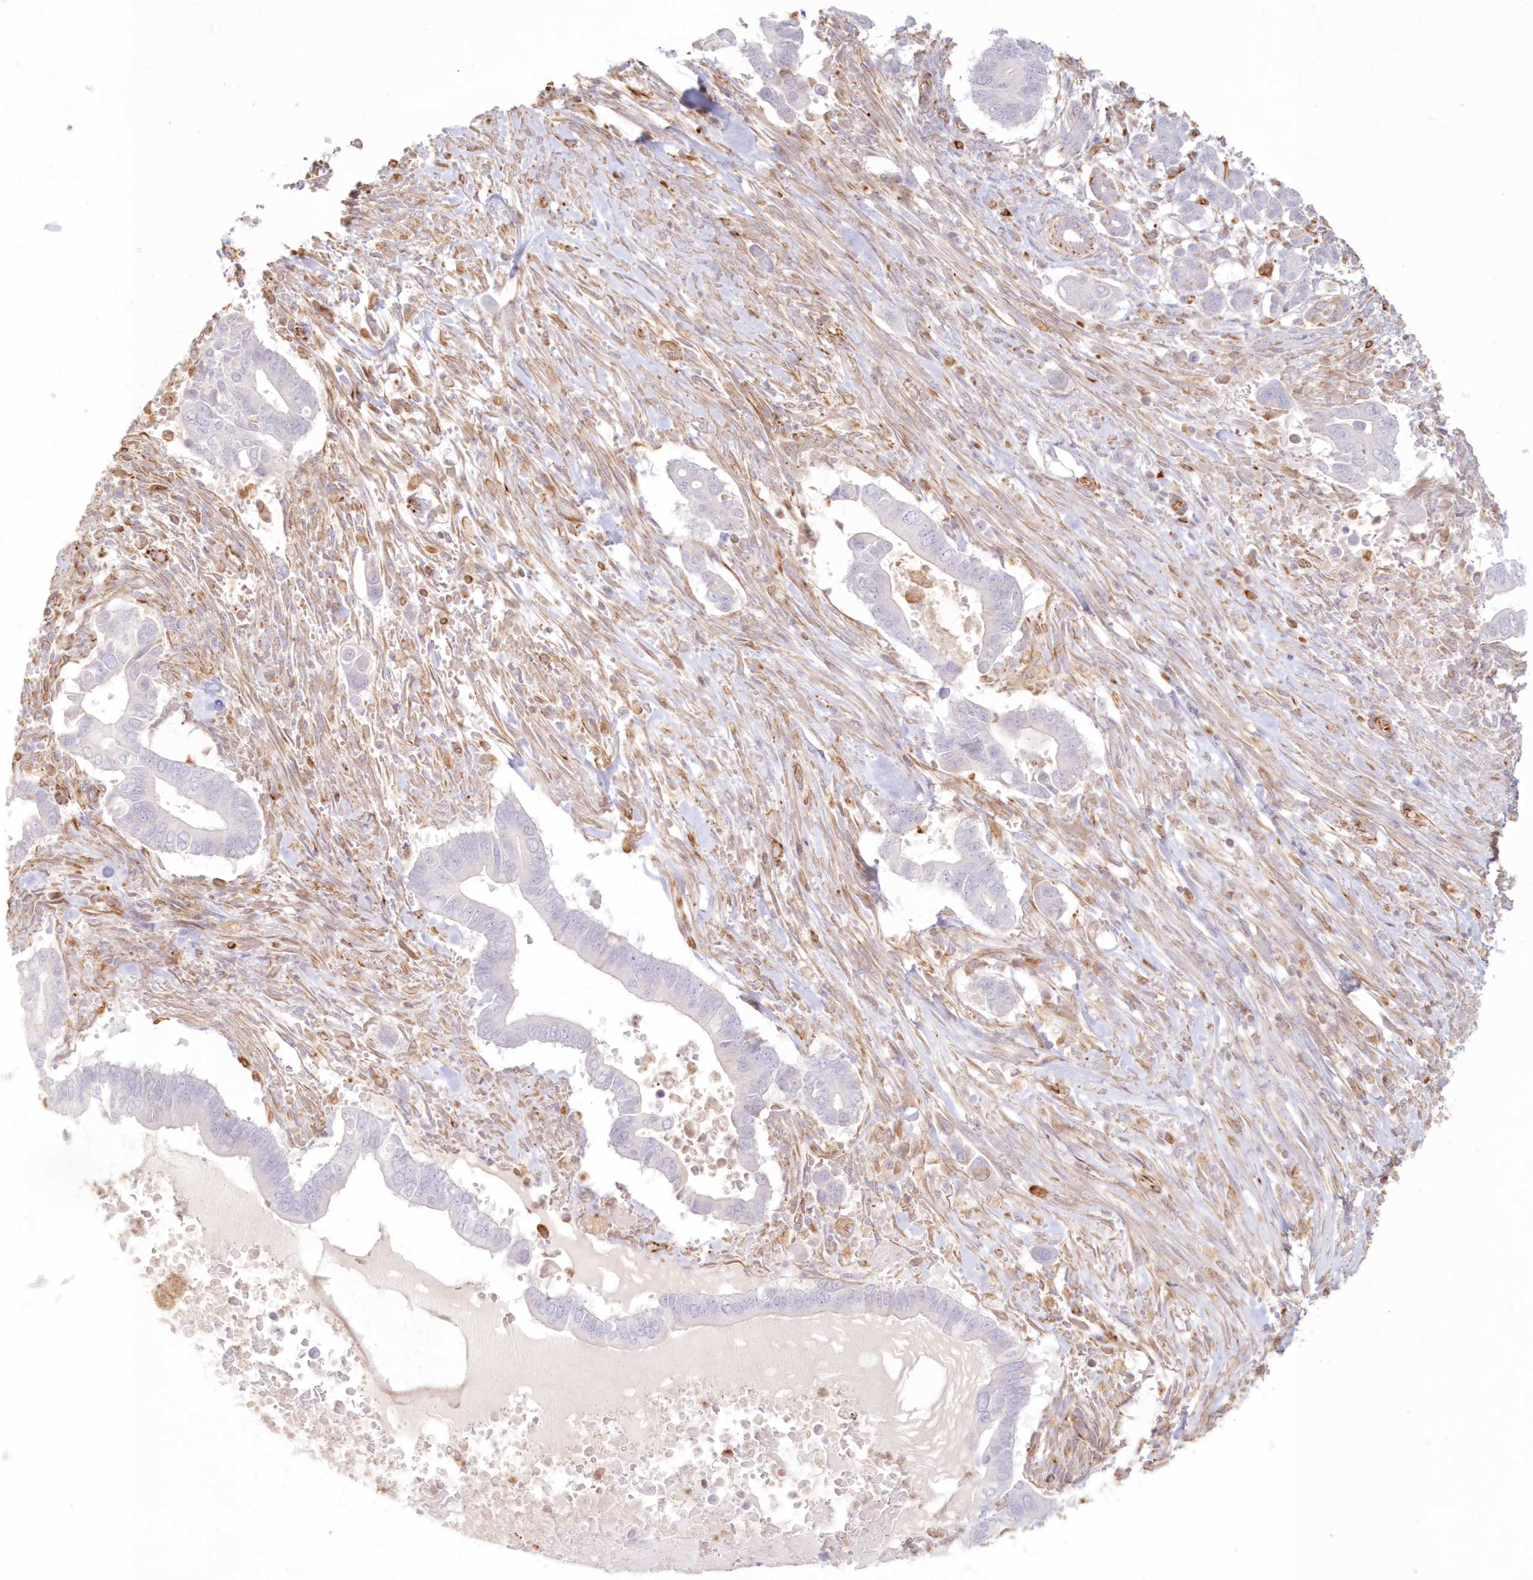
{"staining": {"intensity": "negative", "quantity": "none", "location": "none"}, "tissue": "pancreatic cancer", "cell_type": "Tumor cells", "image_type": "cancer", "snomed": [{"axis": "morphology", "description": "Adenocarcinoma, NOS"}, {"axis": "topography", "description": "Pancreas"}], "caption": "Tumor cells are negative for protein expression in human pancreatic cancer (adenocarcinoma). Nuclei are stained in blue.", "gene": "DMRTB1", "patient": {"sex": "male", "age": 68}}